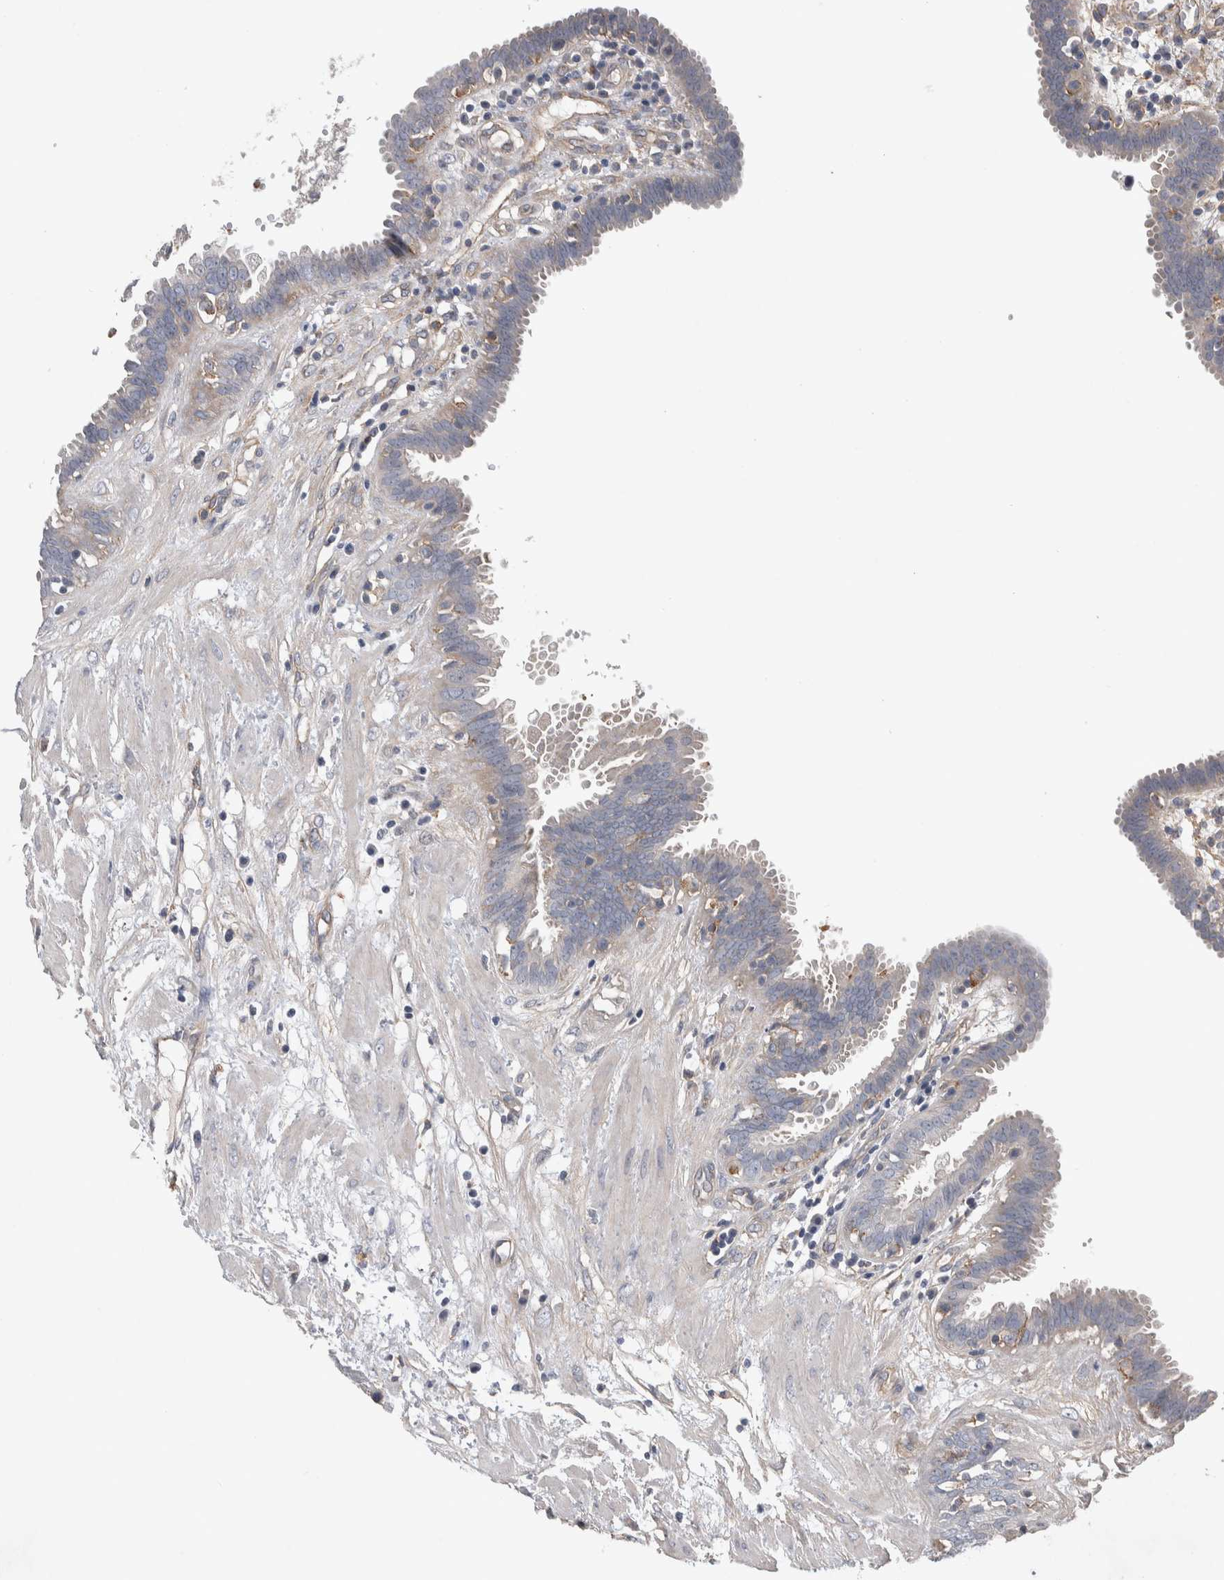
{"staining": {"intensity": "weak", "quantity": "<25%", "location": "cytoplasmic/membranous"}, "tissue": "fallopian tube", "cell_type": "Glandular cells", "image_type": "normal", "snomed": [{"axis": "morphology", "description": "Normal tissue, NOS"}, {"axis": "topography", "description": "Fallopian tube"}, {"axis": "topography", "description": "Placenta"}], "caption": "Immunohistochemistry (IHC) histopathology image of unremarkable fallopian tube stained for a protein (brown), which demonstrates no positivity in glandular cells.", "gene": "GCNA", "patient": {"sex": "female", "age": 32}}